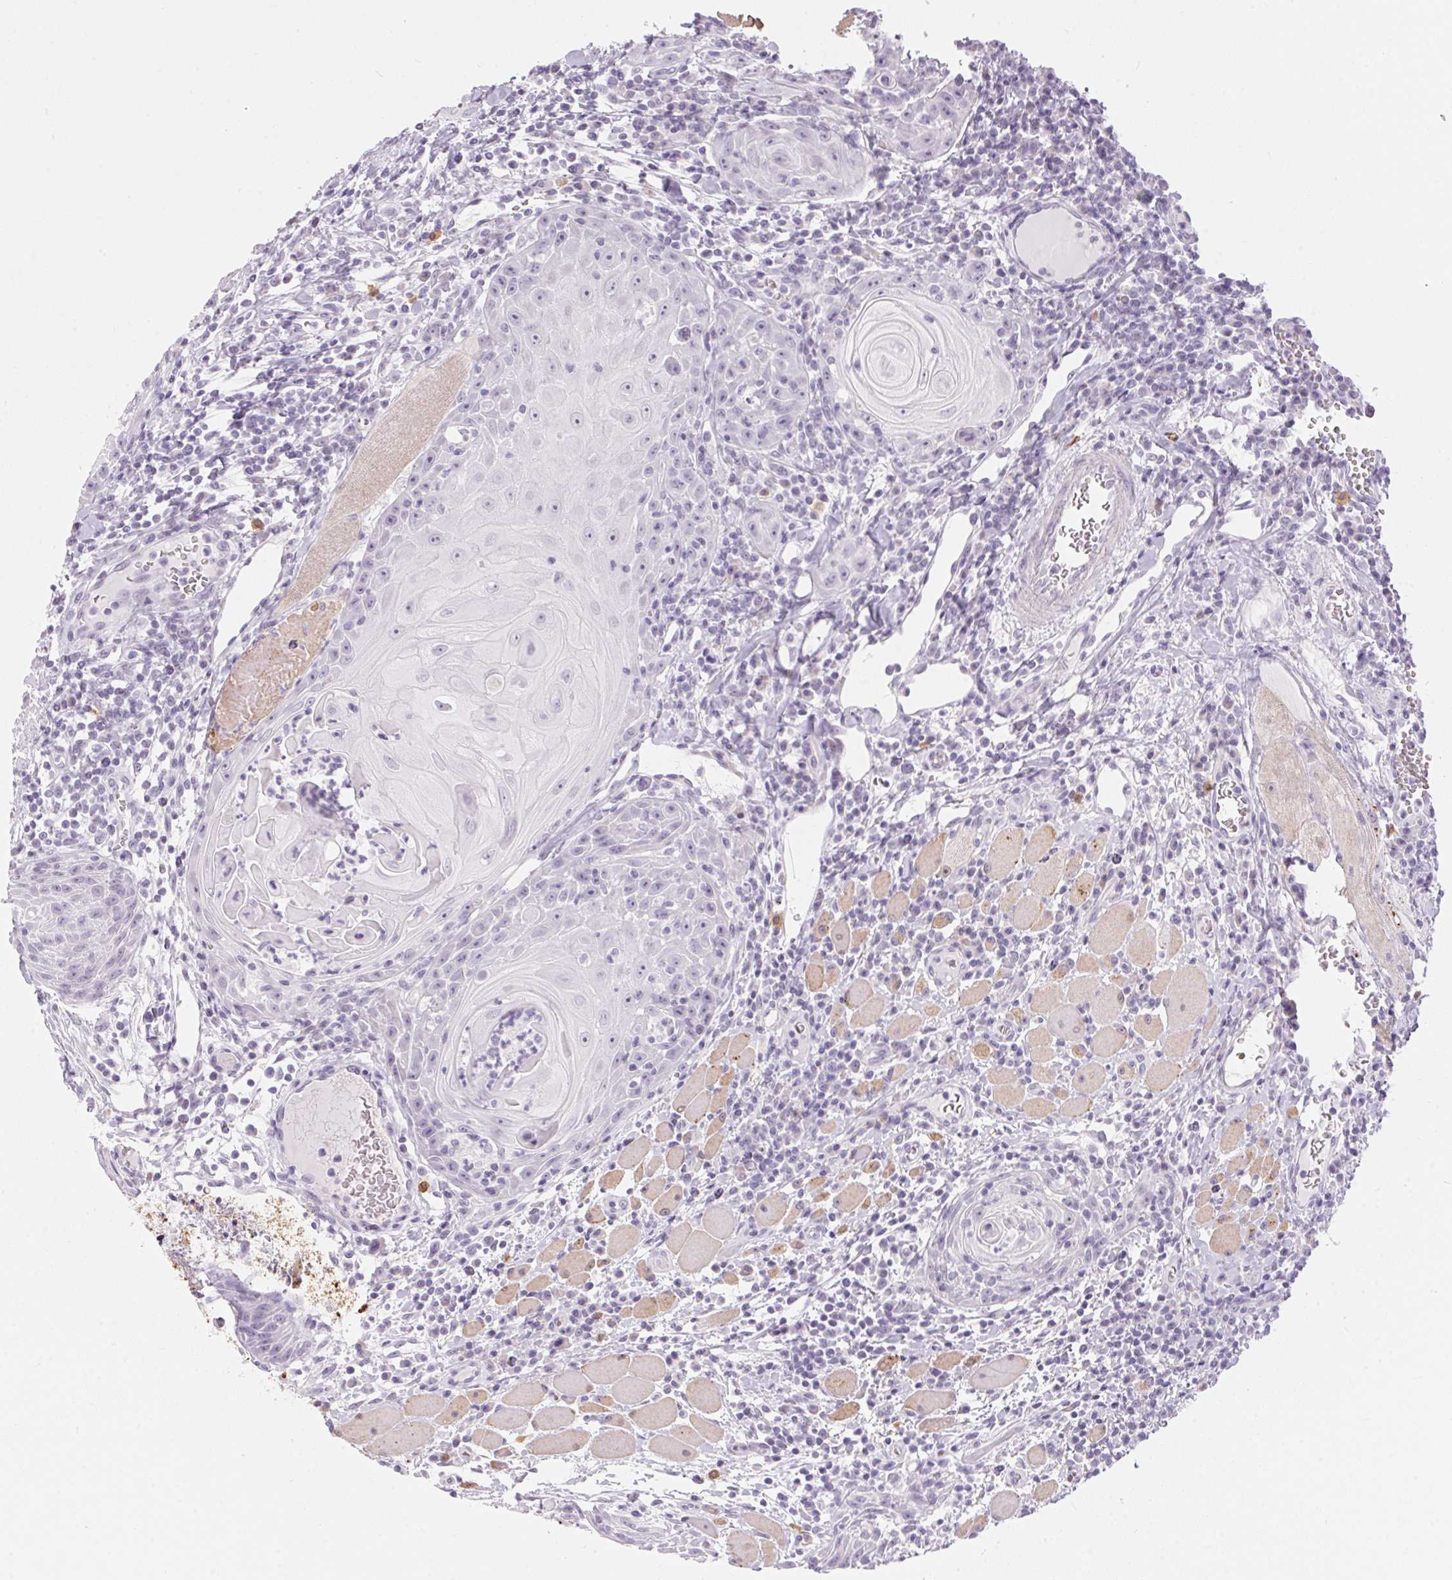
{"staining": {"intensity": "negative", "quantity": "none", "location": "none"}, "tissue": "head and neck cancer", "cell_type": "Tumor cells", "image_type": "cancer", "snomed": [{"axis": "morphology", "description": "Squamous cell carcinoma, NOS"}, {"axis": "topography", "description": "Head-Neck"}], "caption": "An image of head and neck cancer (squamous cell carcinoma) stained for a protein demonstrates no brown staining in tumor cells.", "gene": "CADPS", "patient": {"sex": "male", "age": 52}}